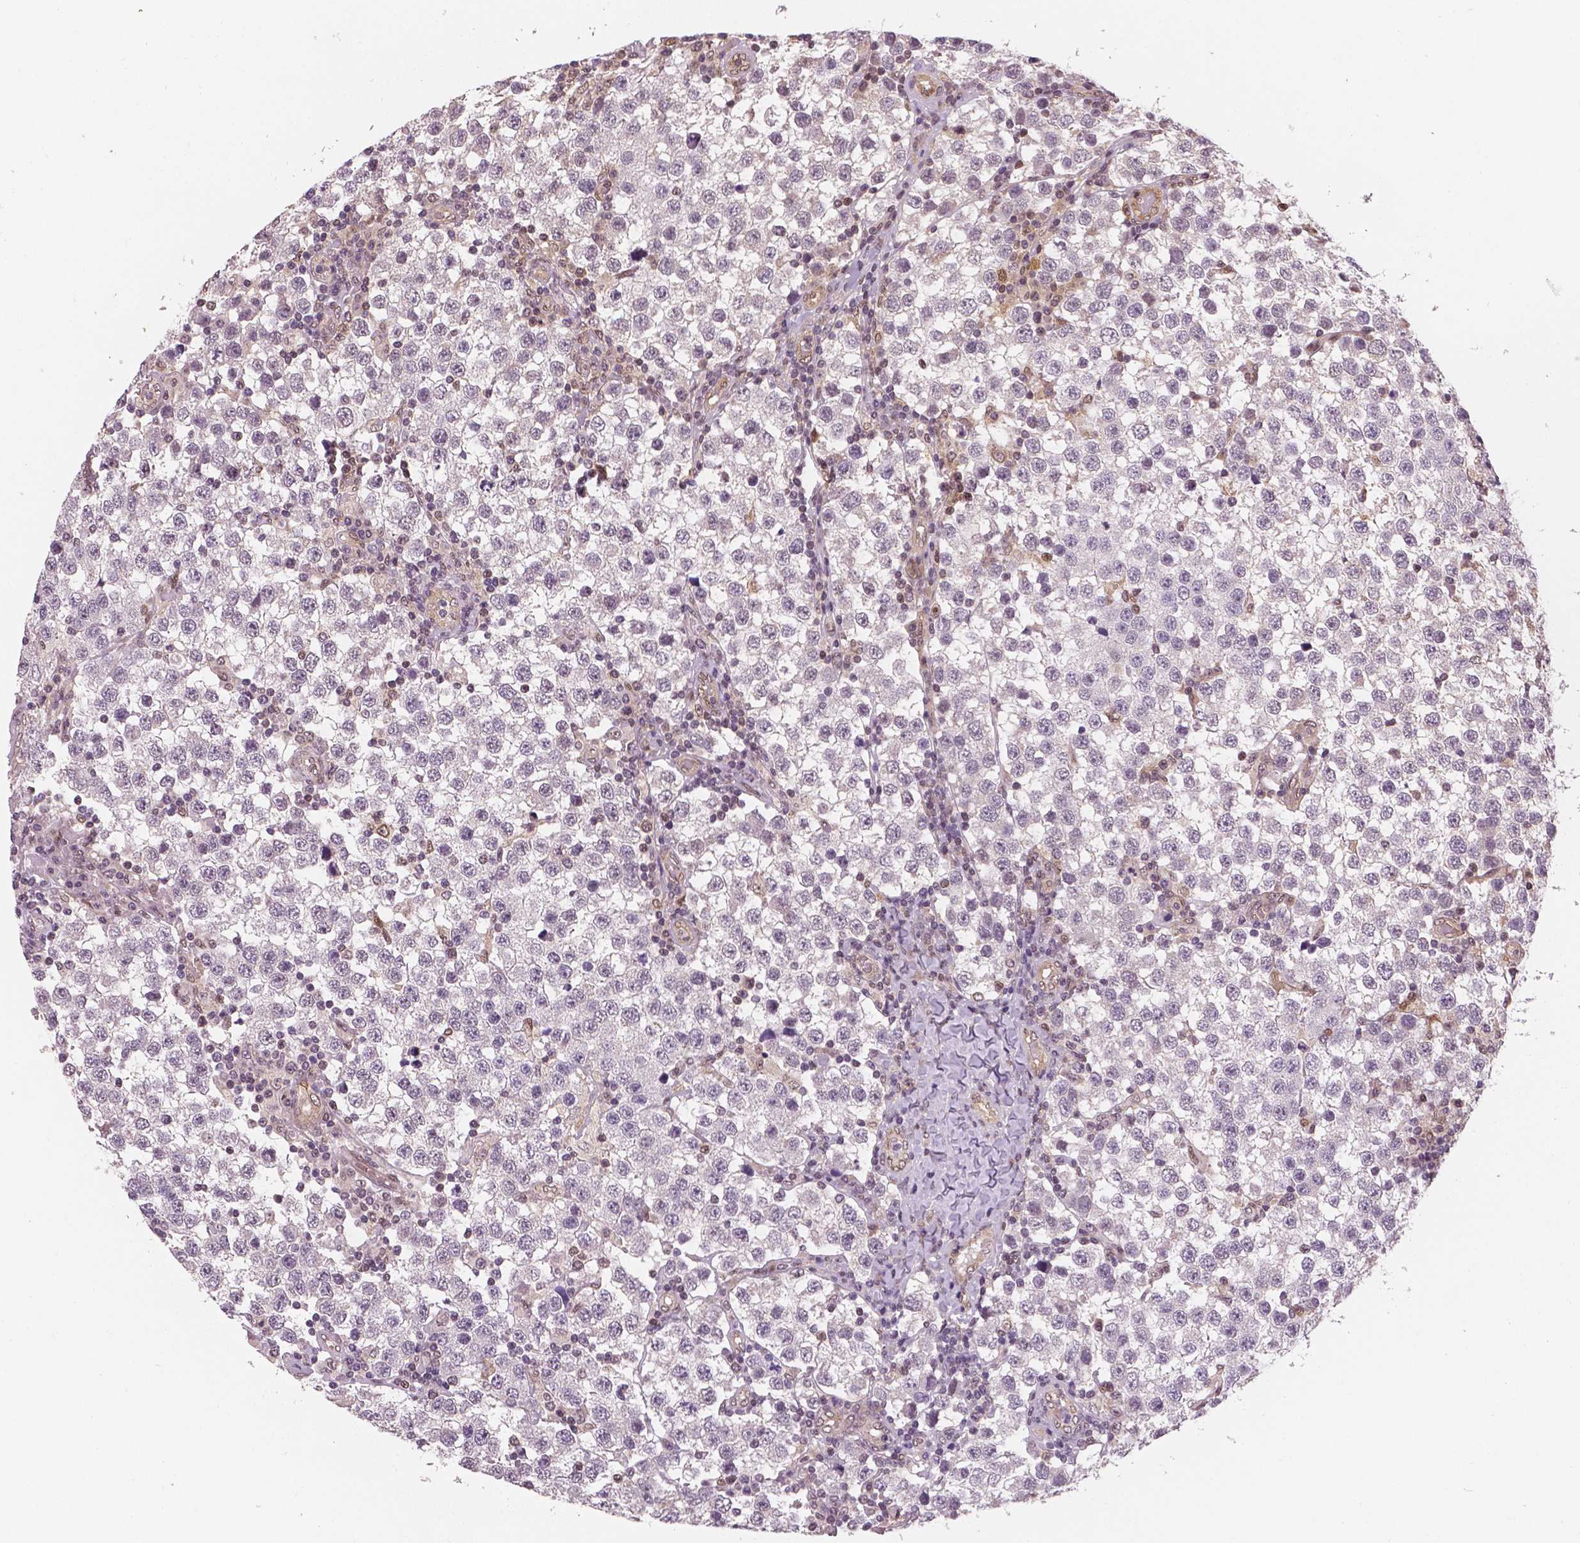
{"staining": {"intensity": "weak", "quantity": "25%-75%", "location": "cytoplasmic/membranous"}, "tissue": "testis cancer", "cell_type": "Tumor cells", "image_type": "cancer", "snomed": [{"axis": "morphology", "description": "Seminoma, NOS"}, {"axis": "topography", "description": "Testis"}], "caption": "The micrograph reveals immunohistochemical staining of testis seminoma. There is weak cytoplasmic/membranous expression is identified in approximately 25%-75% of tumor cells.", "gene": "STAT3", "patient": {"sex": "male", "age": 34}}